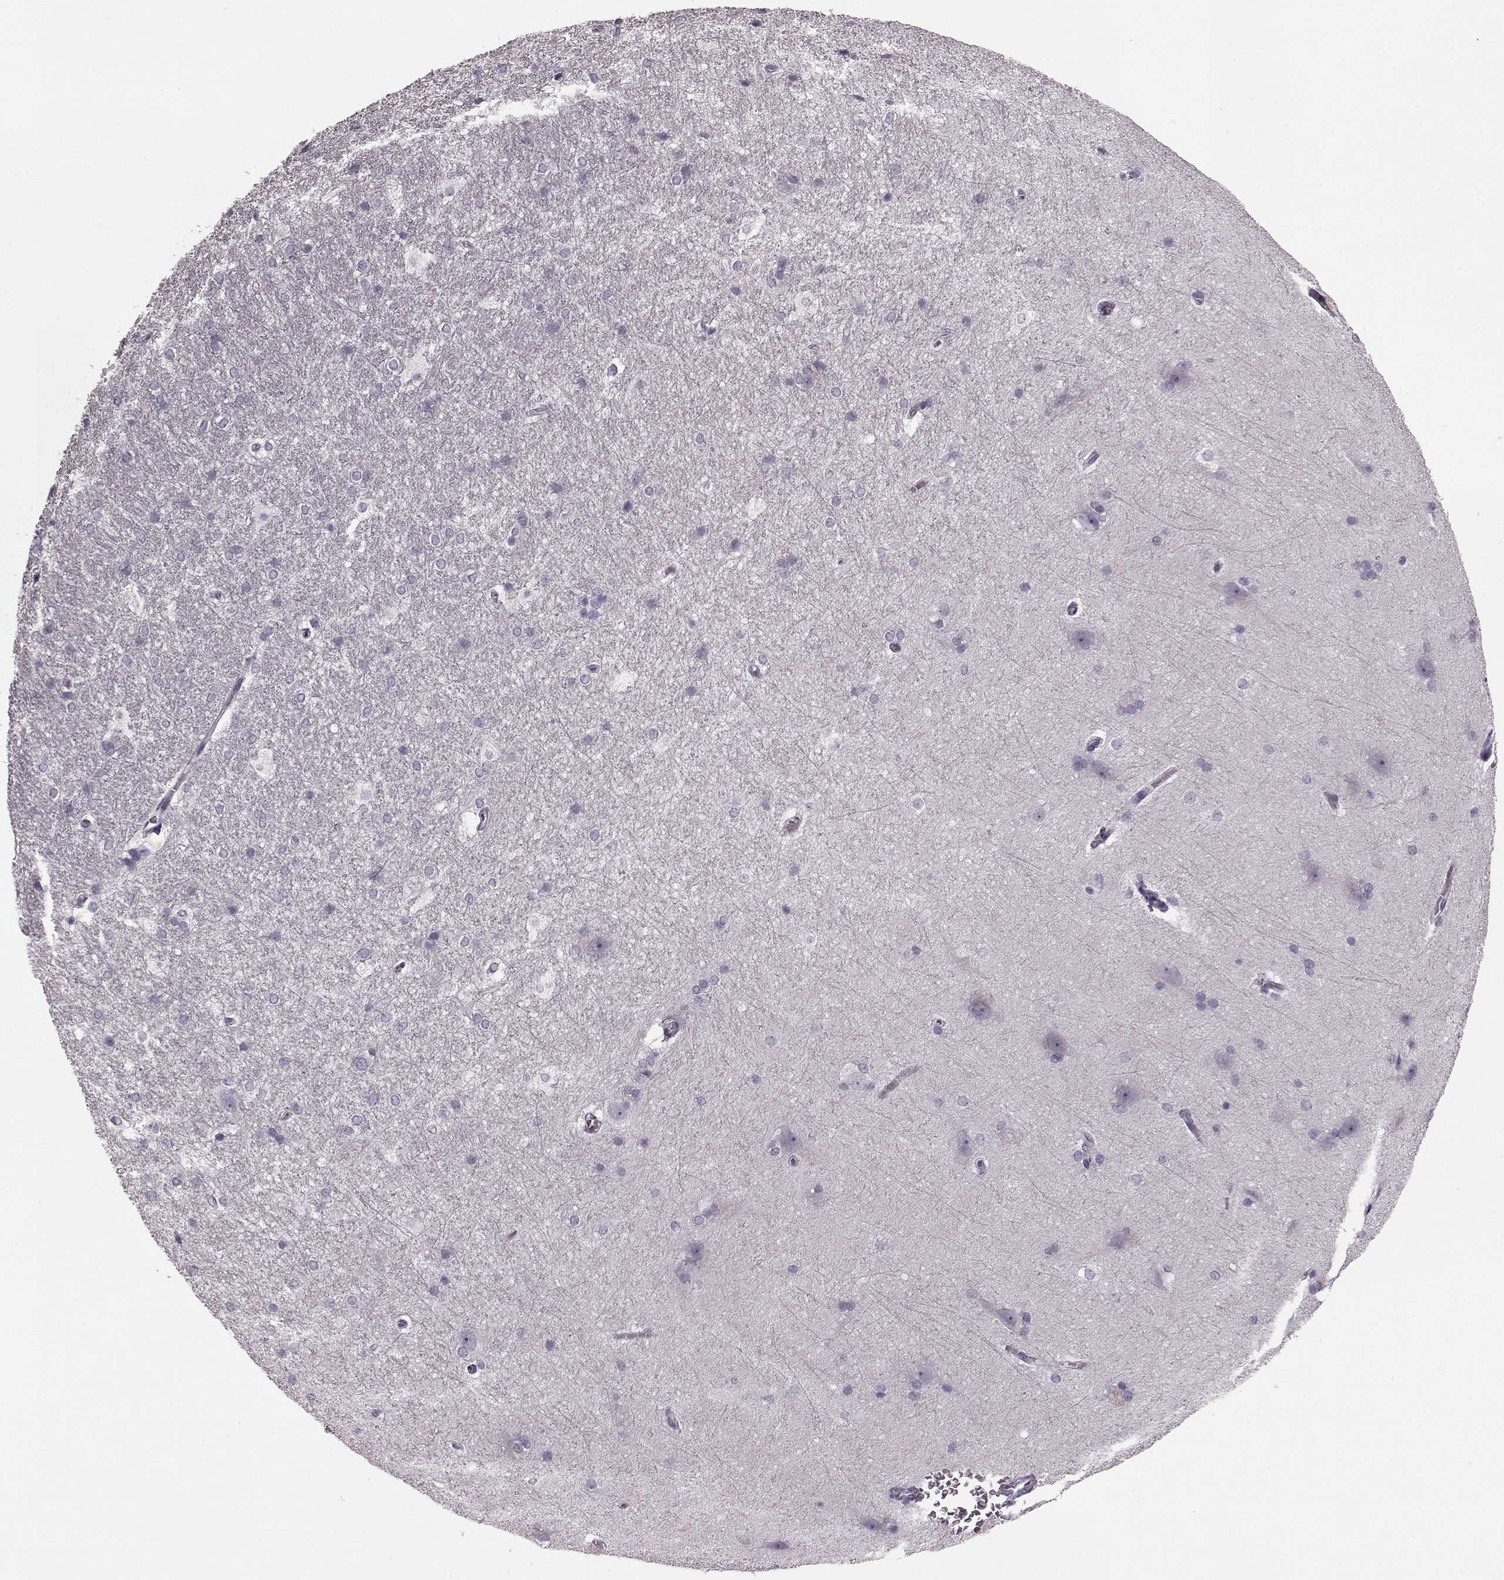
{"staining": {"intensity": "negative", "quantity": "none", "location": "none"}, "tissue": "hippocampus", "cell_type": "Glial cells", "image_type": "normal", "snomed": [{"axis": "morphology", "description": "Normal tissue, NOS"}, {"axis": "topography", "description": "Cerebral cortex"}, {"axis": "topography", "description": "Hippocampus"}], "caption": "DAB (3,3'-diaminobenzidine) immunohistochemical staining of unremarkable human hippocampus shows no significant staining in glial cells.", "gene": "CST7", "patient": {"sex": "female", "age": 19}}